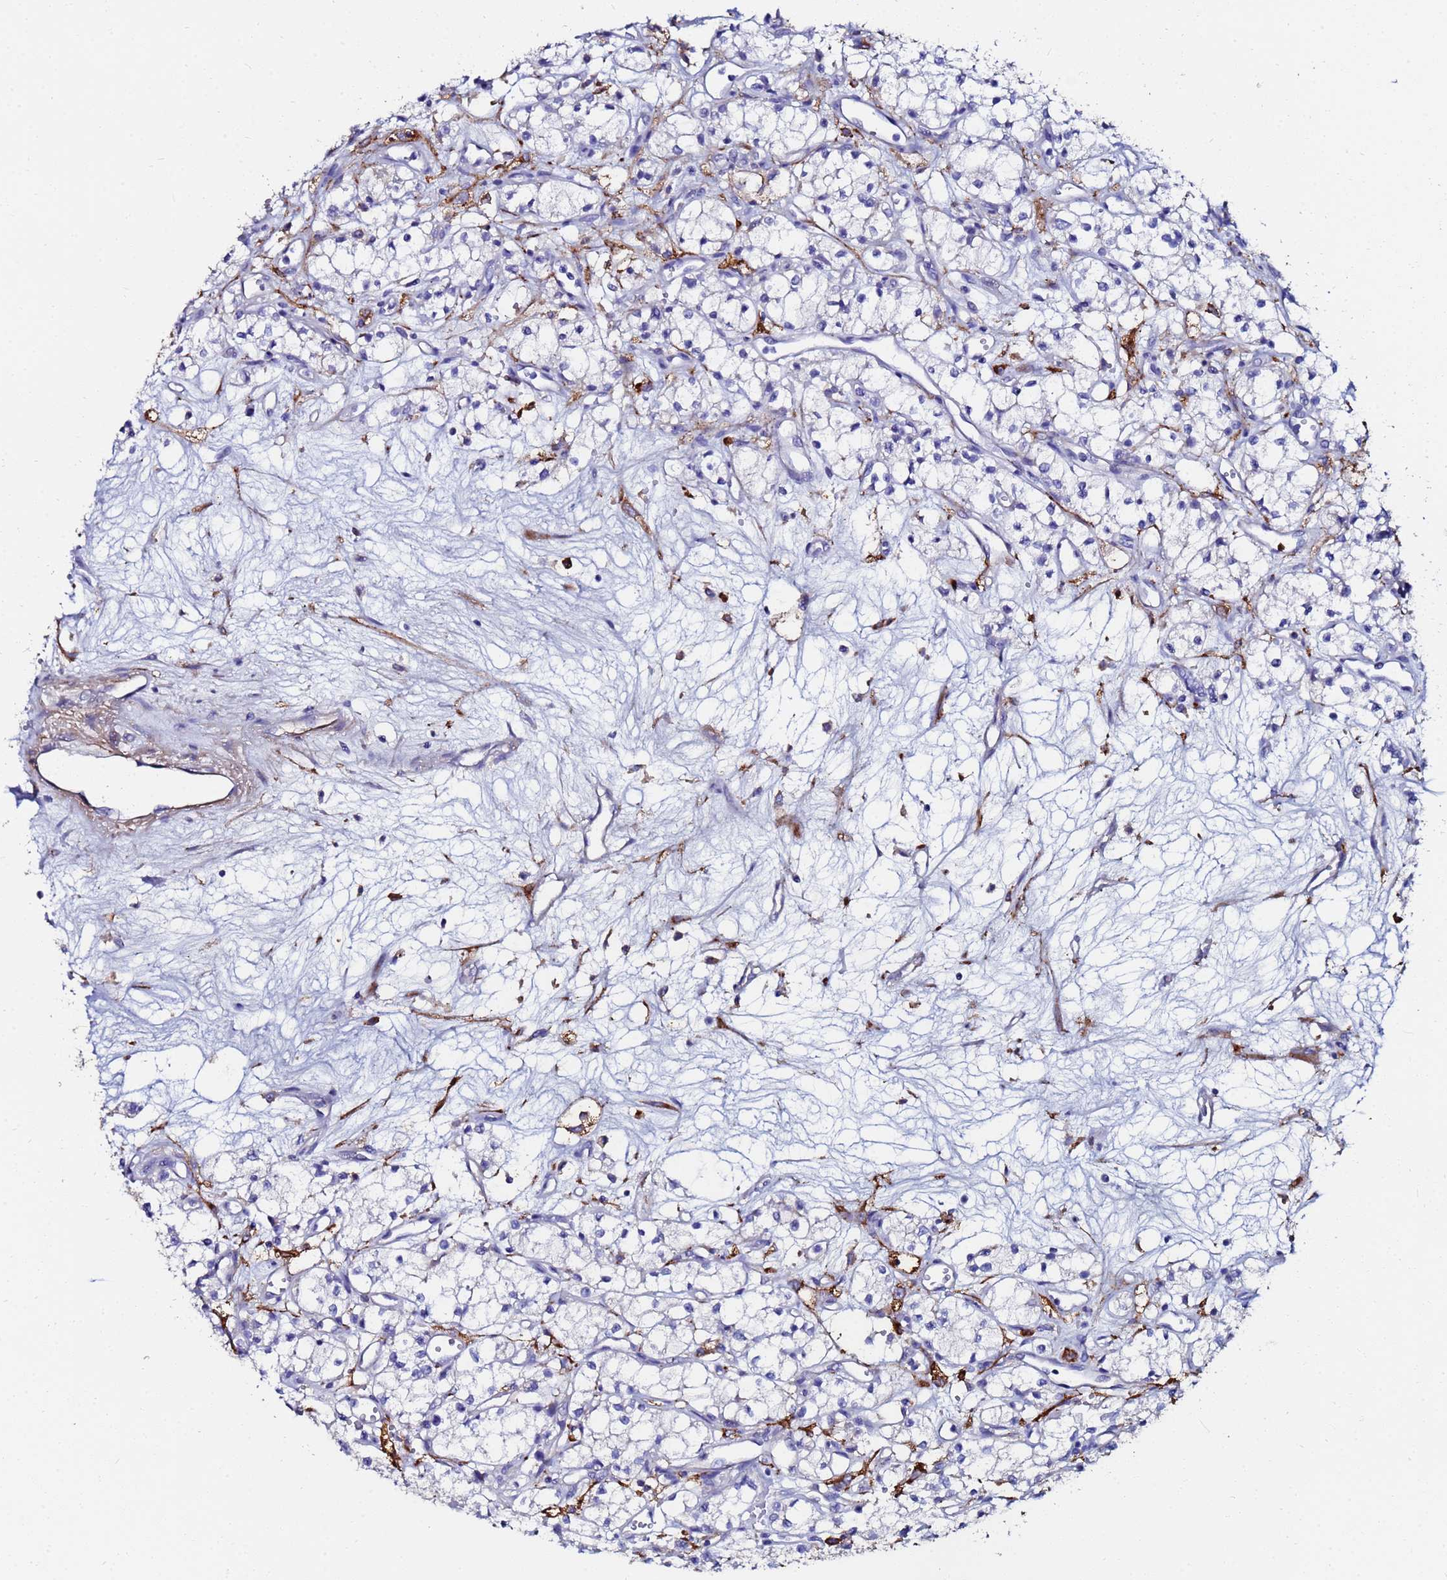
{"staining": {"intensity": "negative", "quantity": "none", "location": "none"}, "tissue": "renal cancer", "cell_type": "Tumor cells", "image_type": "cancer", "snomed": [{"axis": "morphology", "description": "Adenocarcinoma, NOS"}, {"axis": "topography", "description": "Kidney"}], "caption": "The image reveals no significant expression in tumor cells of renal cancer.", "gene": "BASP1", "patient": {"sex": "male", "age": 59}}